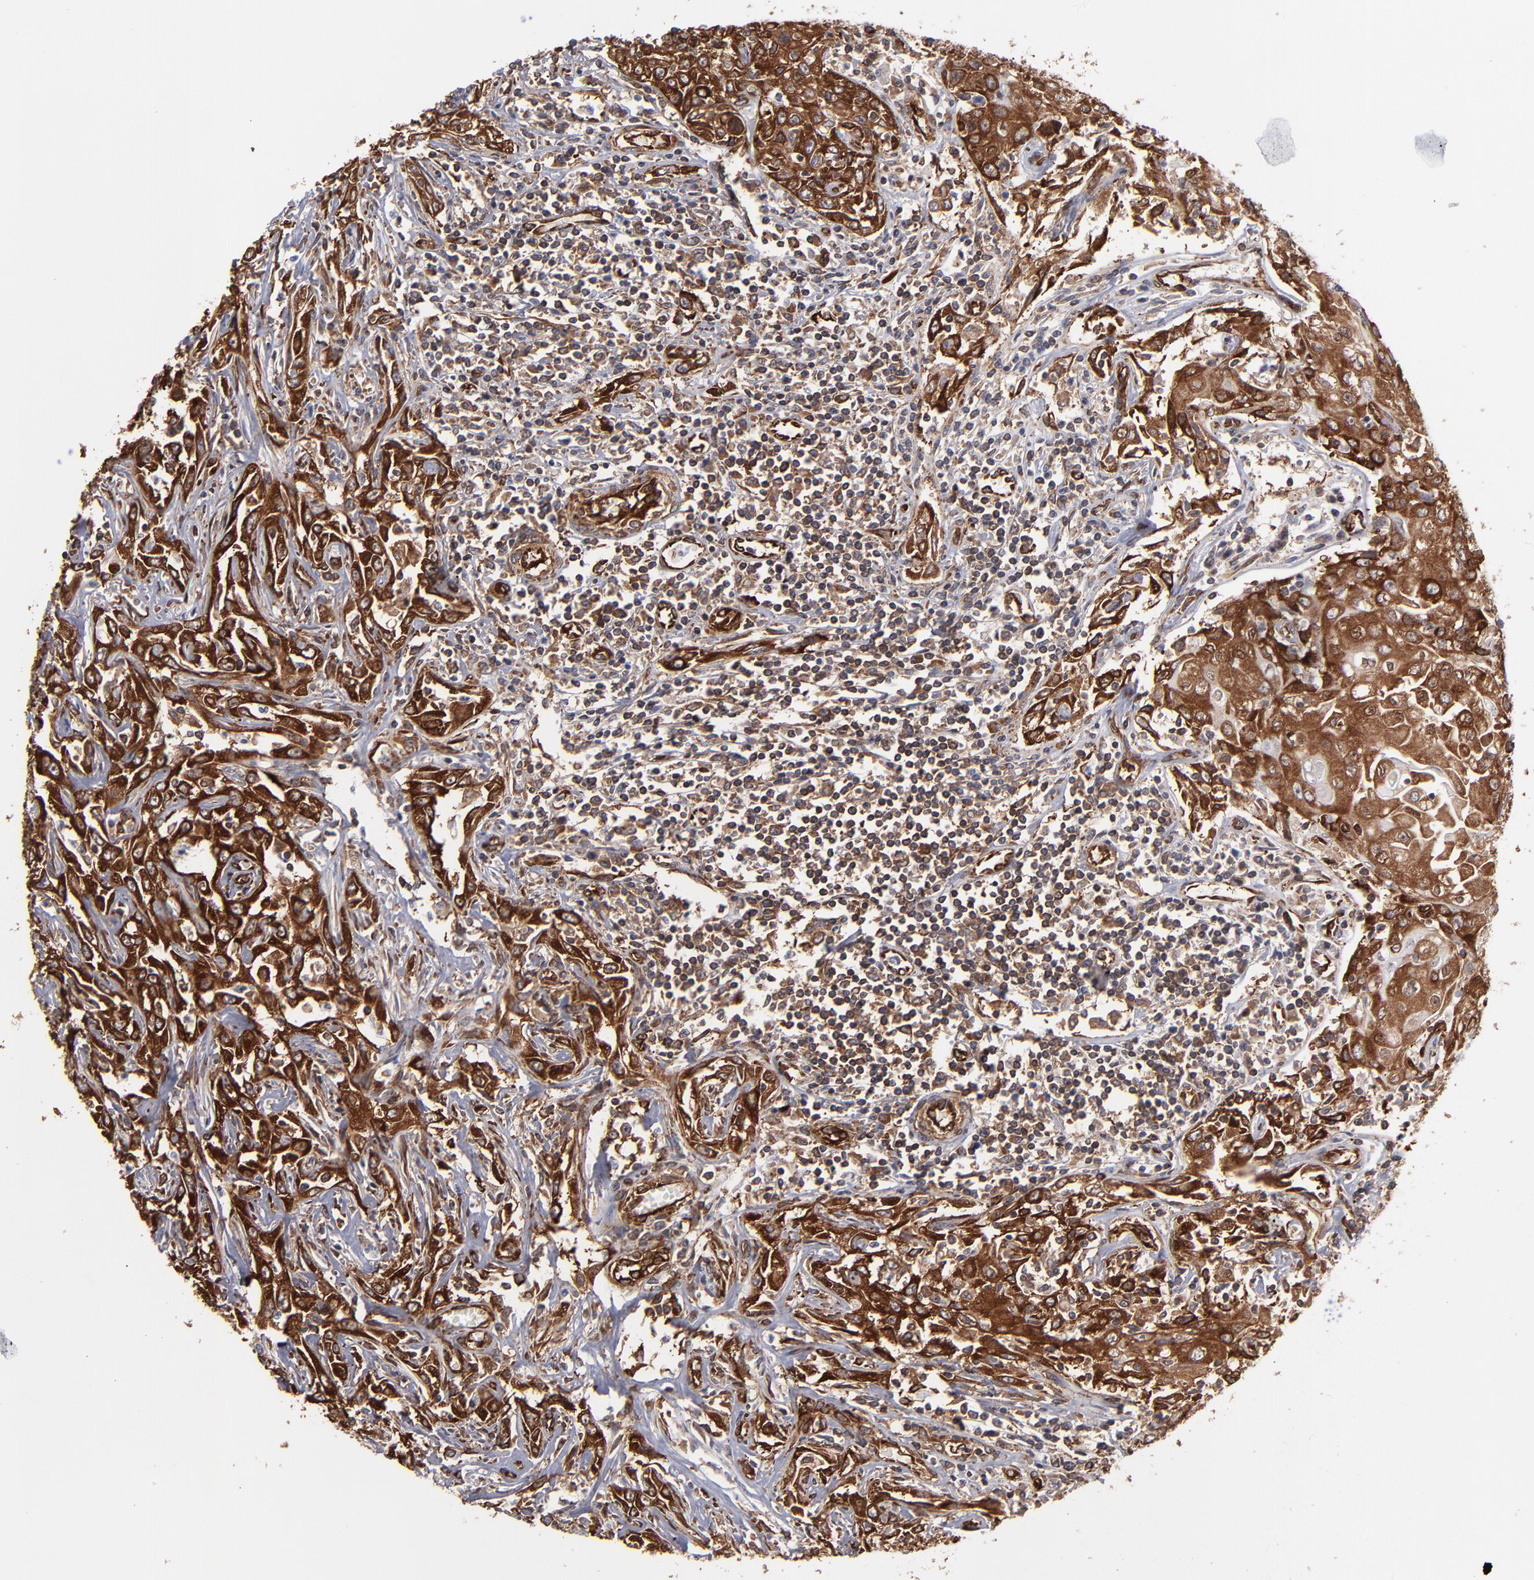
{"staining": {"intensity": "strong", "quantity": ">75%", "location": "cytoplasmic/membranous"}, "tissue": "head and neck cancer", "cell_type": "Tumor cells", "image_type": "cancer", "snomed": [{"axis": "morphology", "description": "Squamous cell carcinoma, NOS"}, {"axis": "topography", "description": "Oral tissue"}, {"axis": "topography", "description": "Head-Neck"}], "caption": "The image reveals immunohistochemical staining of head and neck cancer. There is strong cytoplasmic/membranous staining is present in about >75% of tumor cells.", "gene": "KTN1", "patient": {"sex": "female", "age": 76}}